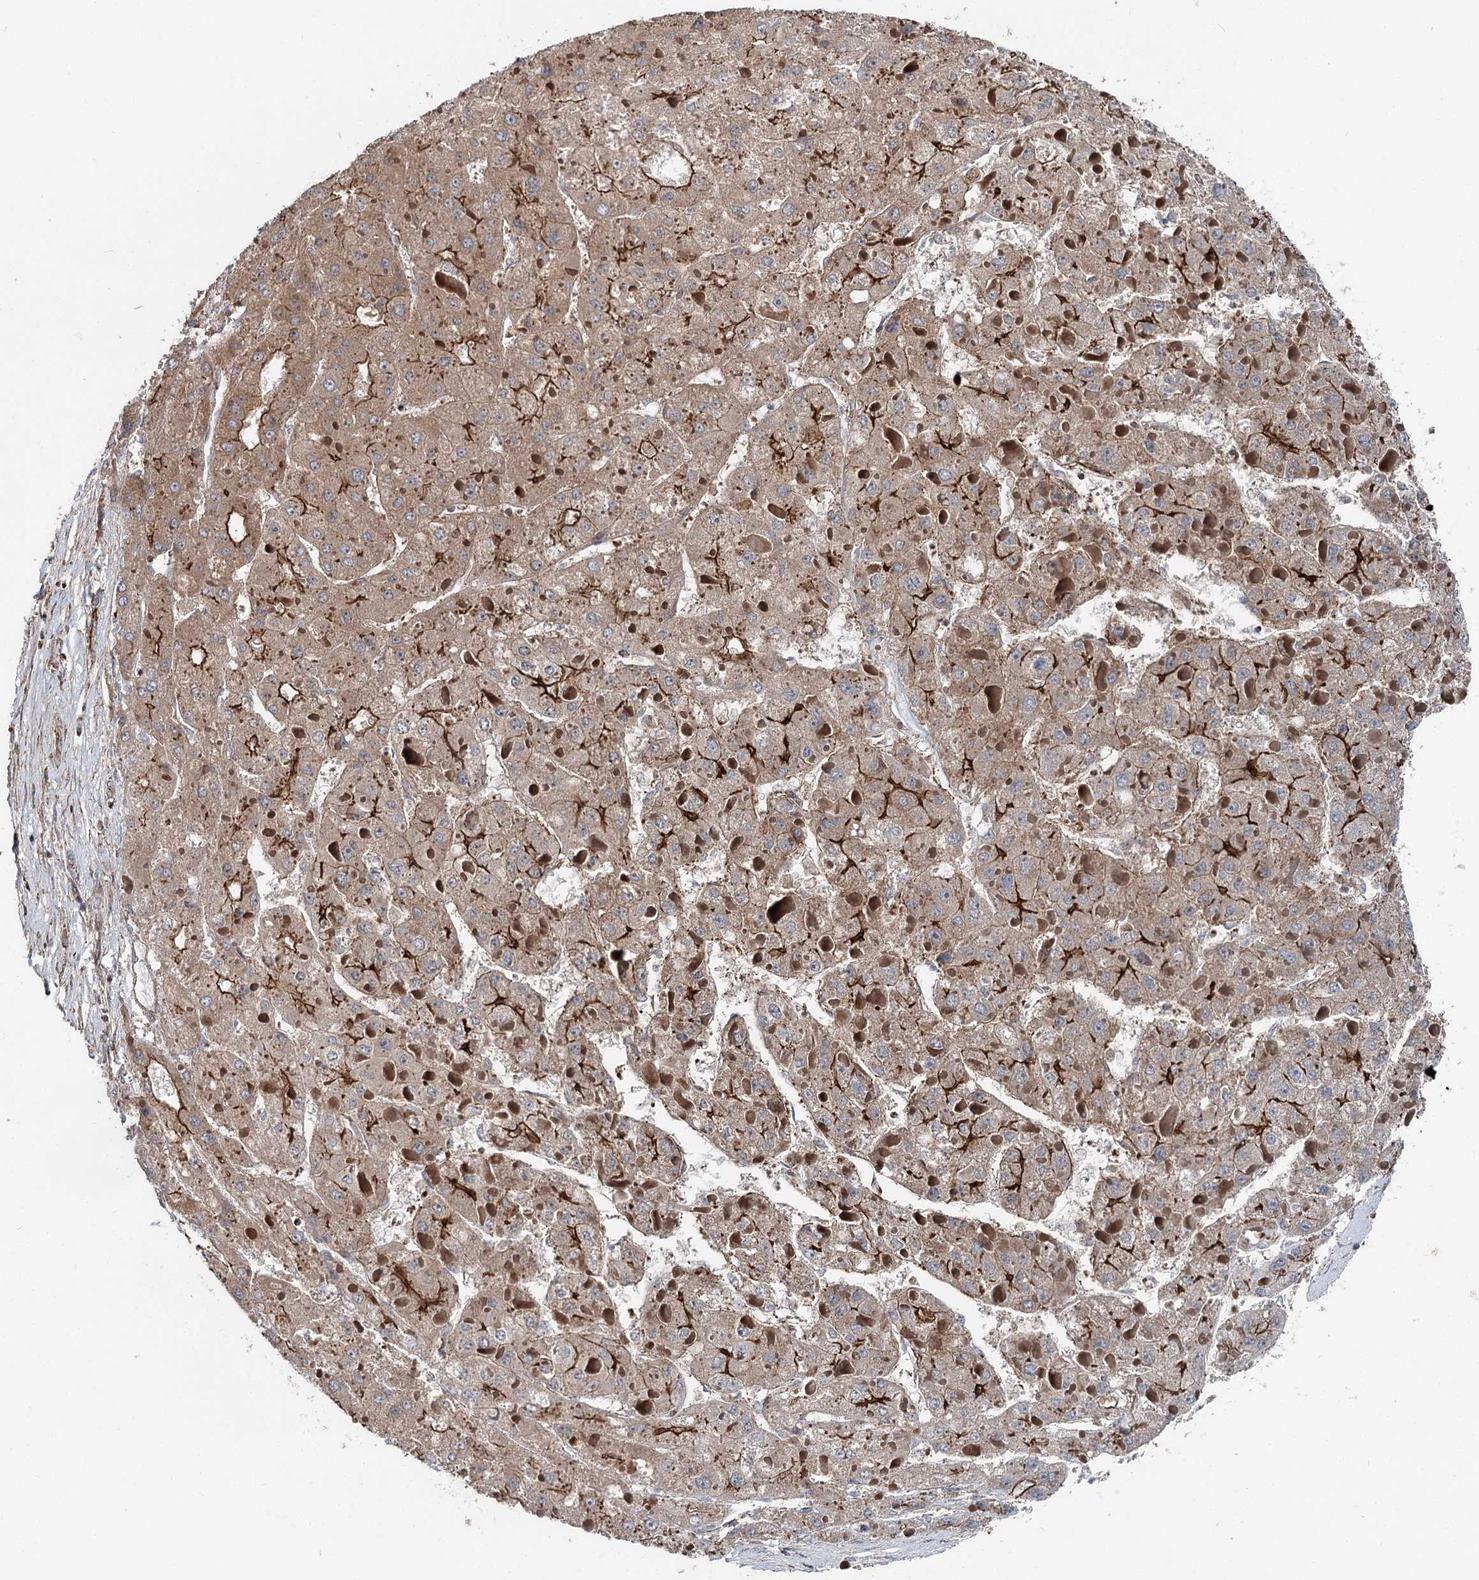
{"staining": {"intensity": "strong", "quantity": "25%-75%", "location": "cytoplasmic/membranous"}, "tissue": "liver cancer", "cell_type": "Tumor cells", "image_type": "cancer", "snomed": [{"axis": "morphology", "description": "Carcinoma, Hepatocellular, NOS"}, {"axis": "topography", "description": "Liver"}], "caption": "High-power microscopy captured an IHC histopathology image of liver hepatocellular carcinoma, revealing strong cytoplasmic/membranous positivity in about 25%-75% of tumor cells. (DAB (3,3'-diaminobenzidine) IHC, brown staining for protein, blue staining for nuclei).", "gene": "ITFG2", "patient": {"sex": "female", "age": 73}}